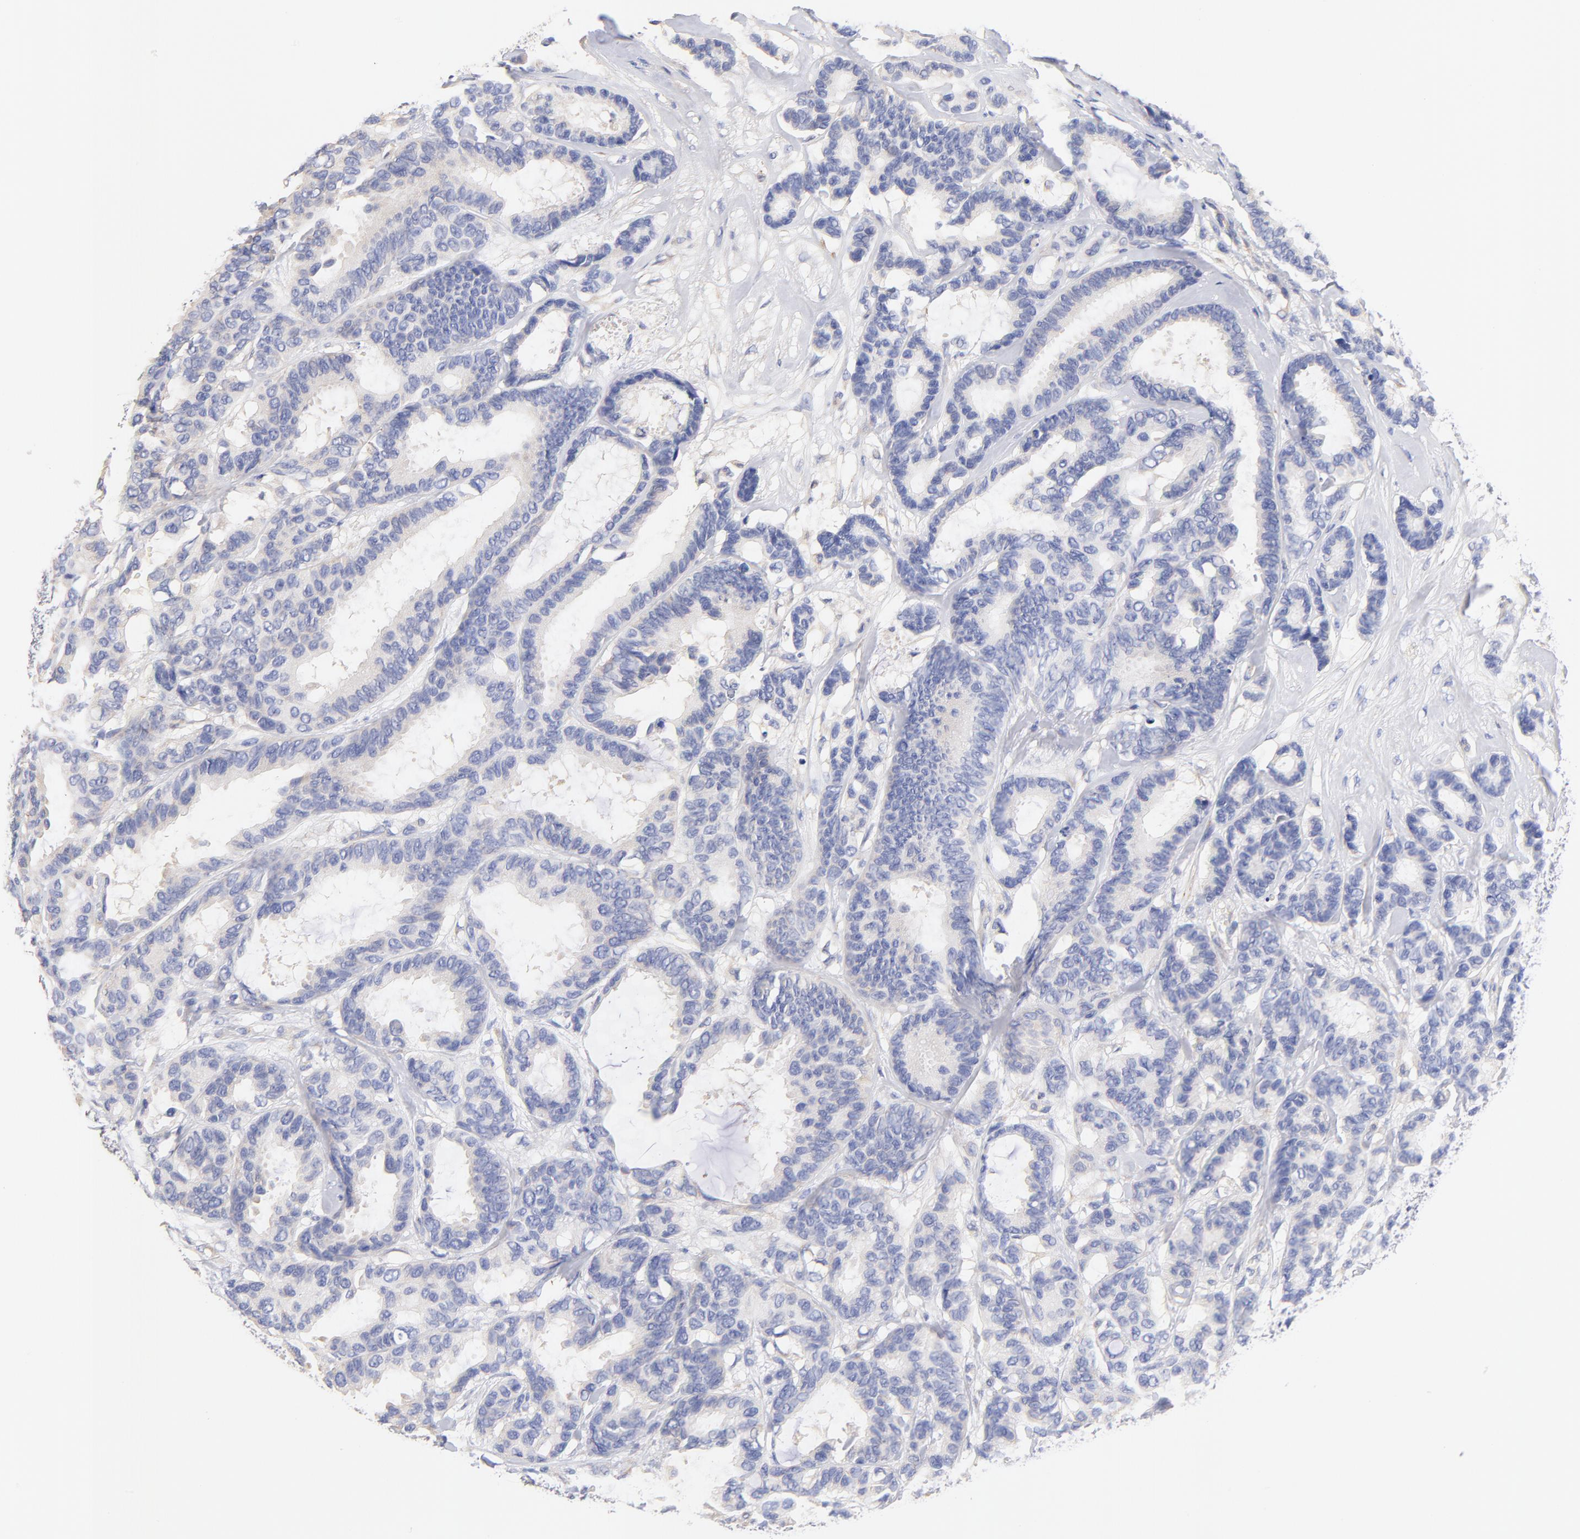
{"staining": {"intensity": "negative", "quantity": "none", "location": "none"}, "tissue": "breast cancer", "cell_type": "Tumor cells", "image_type": "cancer", "snomed": [{"axis": "morphology", "description": "Duct carcinoma"}, {"axis": "topography", "description": "Breast"}], "caption": "This is a micrograph of IHC staining of breast cancer, which shows no staining in tumor cells.", "gene": "HS3ST1", "patient": {"sex": "female", "age": 87}}